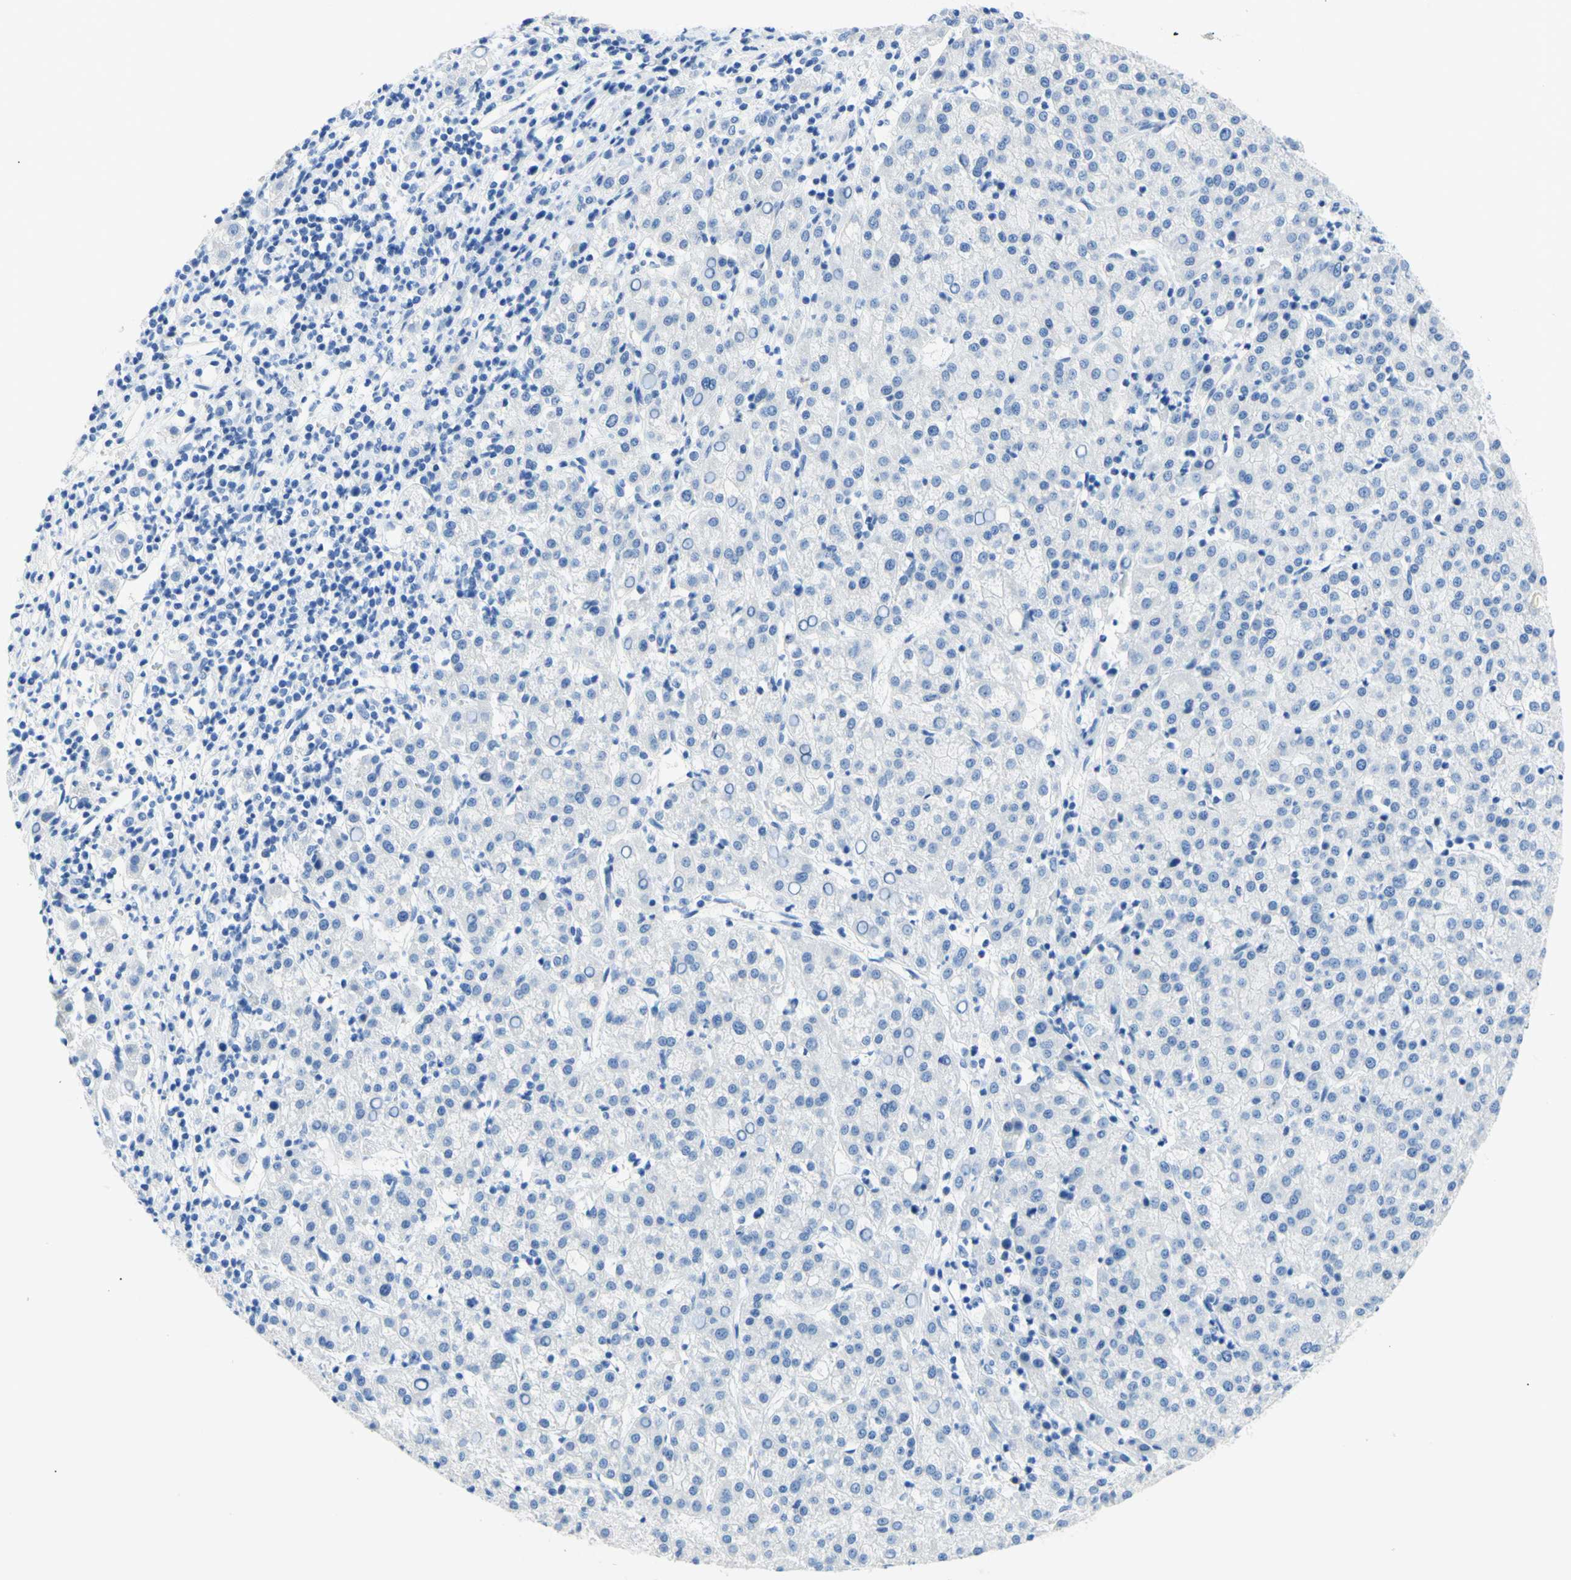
{"staining": {"intensity": "negative", "quantity": "none", "location": "none"}, "tissue": "liver cancer", "cell_type": "Tumor cells", "image_type": "cancer", "snomed": [{"axis": "morphology", "description": "Carcinoma, Hepatocellular, NOS"}, {"axis": "topography", "description": "Liver"}], "caption": "This histopathology image is of hepatocellular carcinoma (liver) stained with IHC to label a protein in brown with the nuclei are counter-stained blue. There is no positivity in tumor cells.", "gene": "MYH2", "patient": {"sex": "female", "age": 58}}